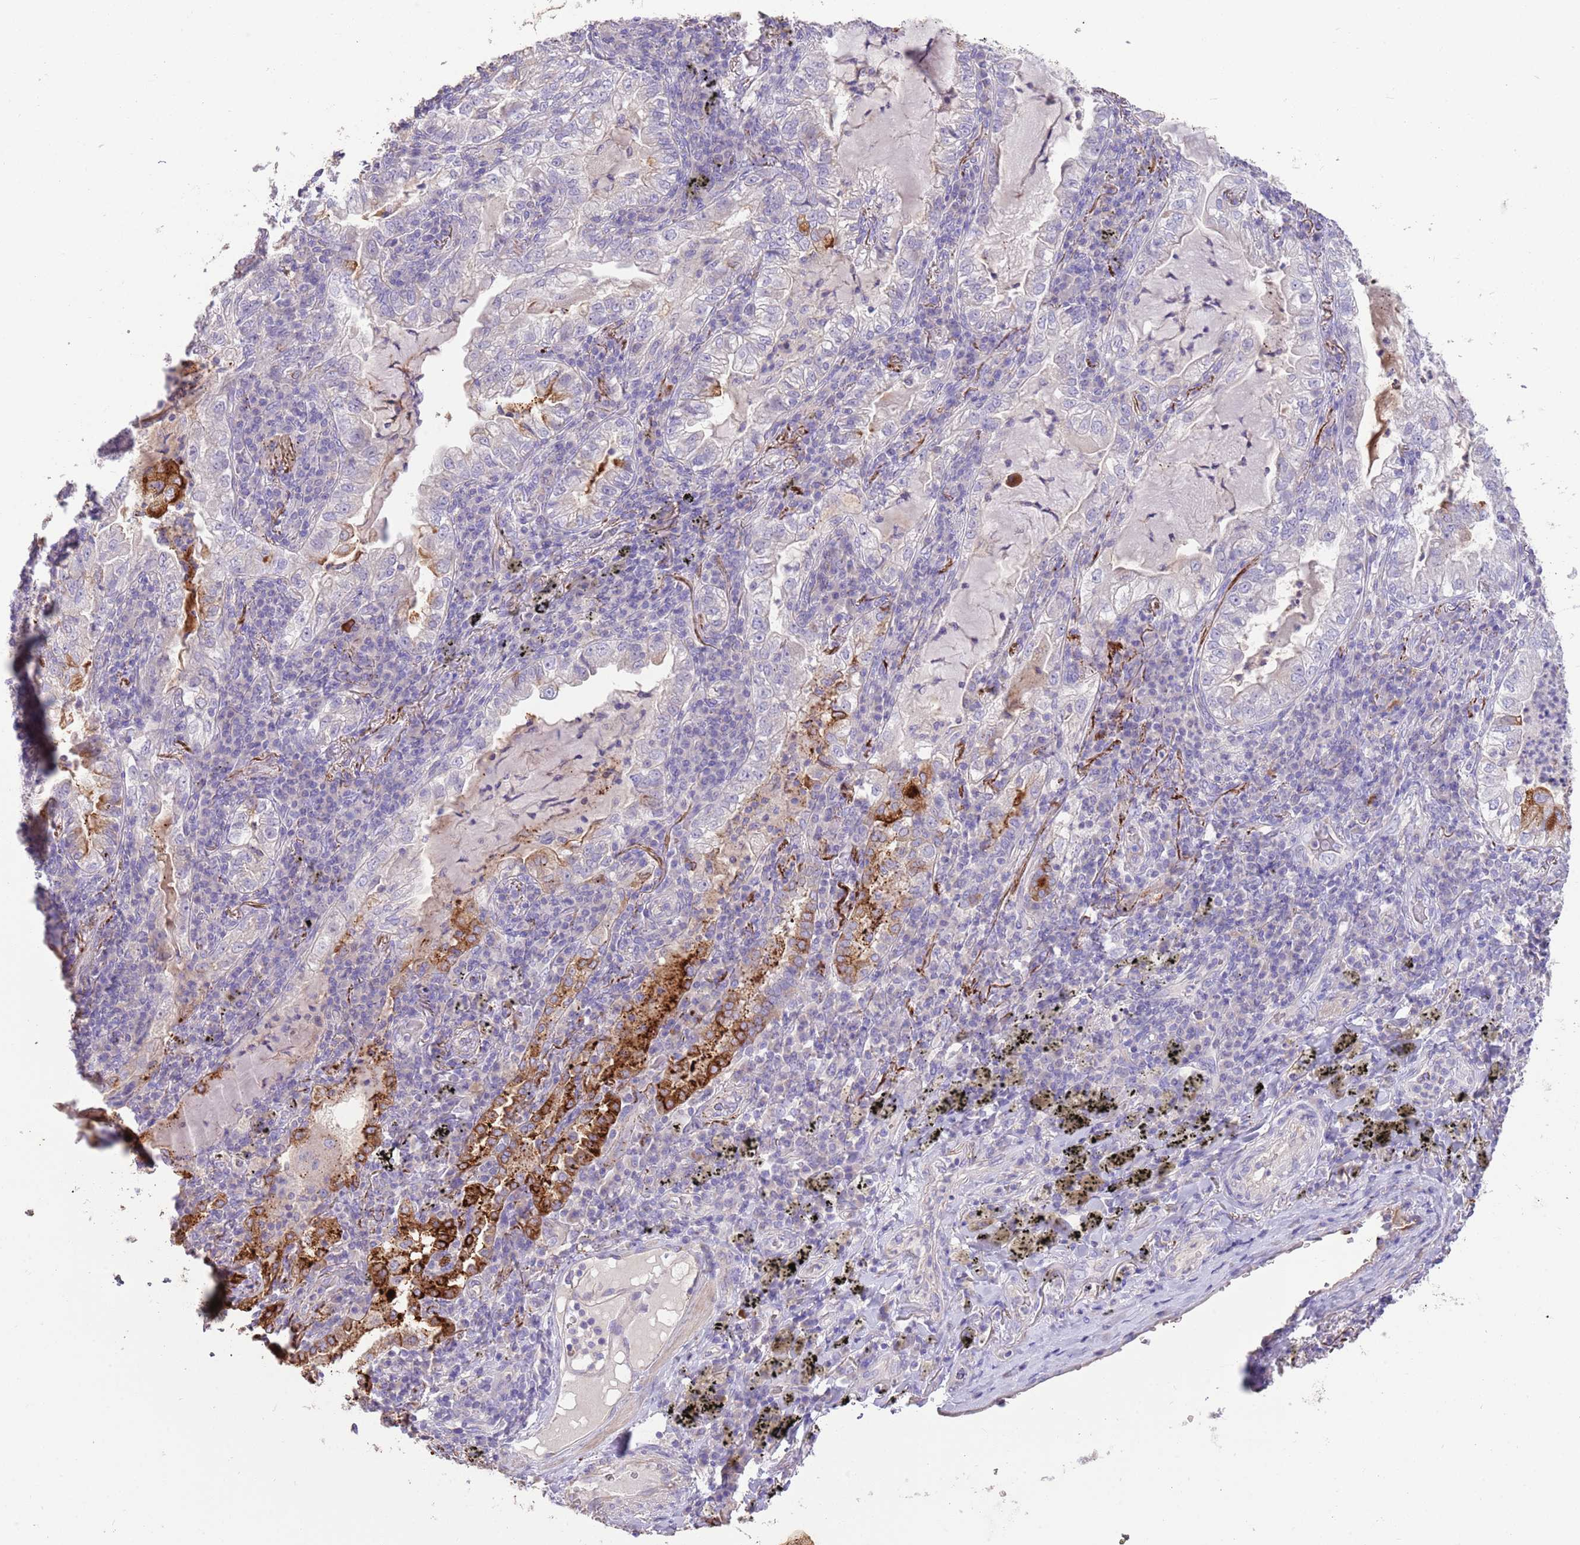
{"staining": {"intensity": "negative", "quantity": "none", "location": "none"}, "tissue": "lung cancer", "cell_type": "Tumor cells", "image_type": "cancer", "snomed": [{"axis": "morphology", "description": "Adenocarcinoma, NOS"}, {"axis": "topography", "description": "Lung"}], "caption": "DAB immunohistochemical staining of lung adenocarcinoma displays no significant expression in tumor cells.", "gene": "SFTPA1", "patient": {"sex": "female", "age": 73}}